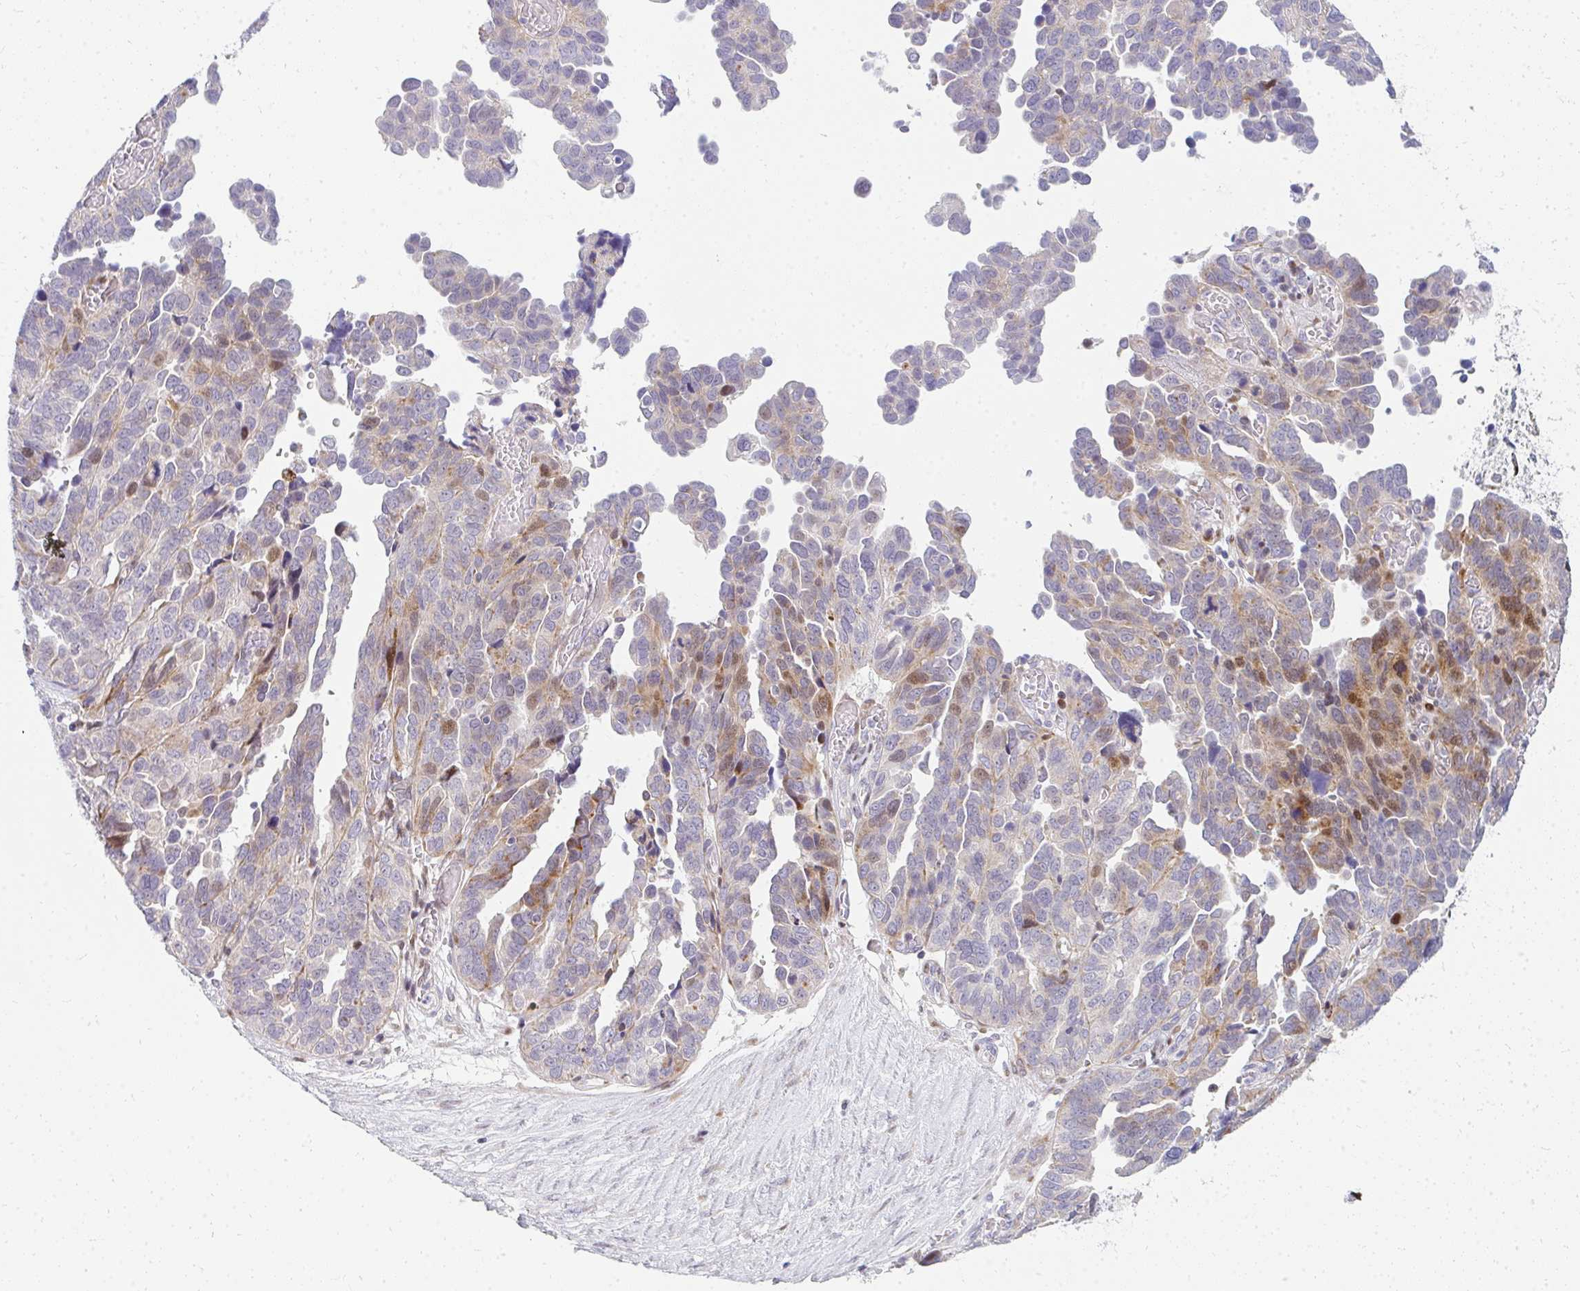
{"staining": {"intensity": "moderate", "quantity": "<25%", "location": "nuclear"}, "tissue": "ovarian cancer", "cell_type": "Tumor cells", "image_type": "cancer", "snomed": [{"axis": "morphology", "description": "Cystadenocarcinoma, serous, NOS"}, {"axis": "topography", "description": "Ovary"}], "caption": "About <25% of tumor cells in ovarian serous cystadenocarcinoma exhibit moderate nuclear protein expression as visualized by brown immunohistochemical staining.", "gene": "PLA2G5", "patient": {"sex": "female", "age": 64}}